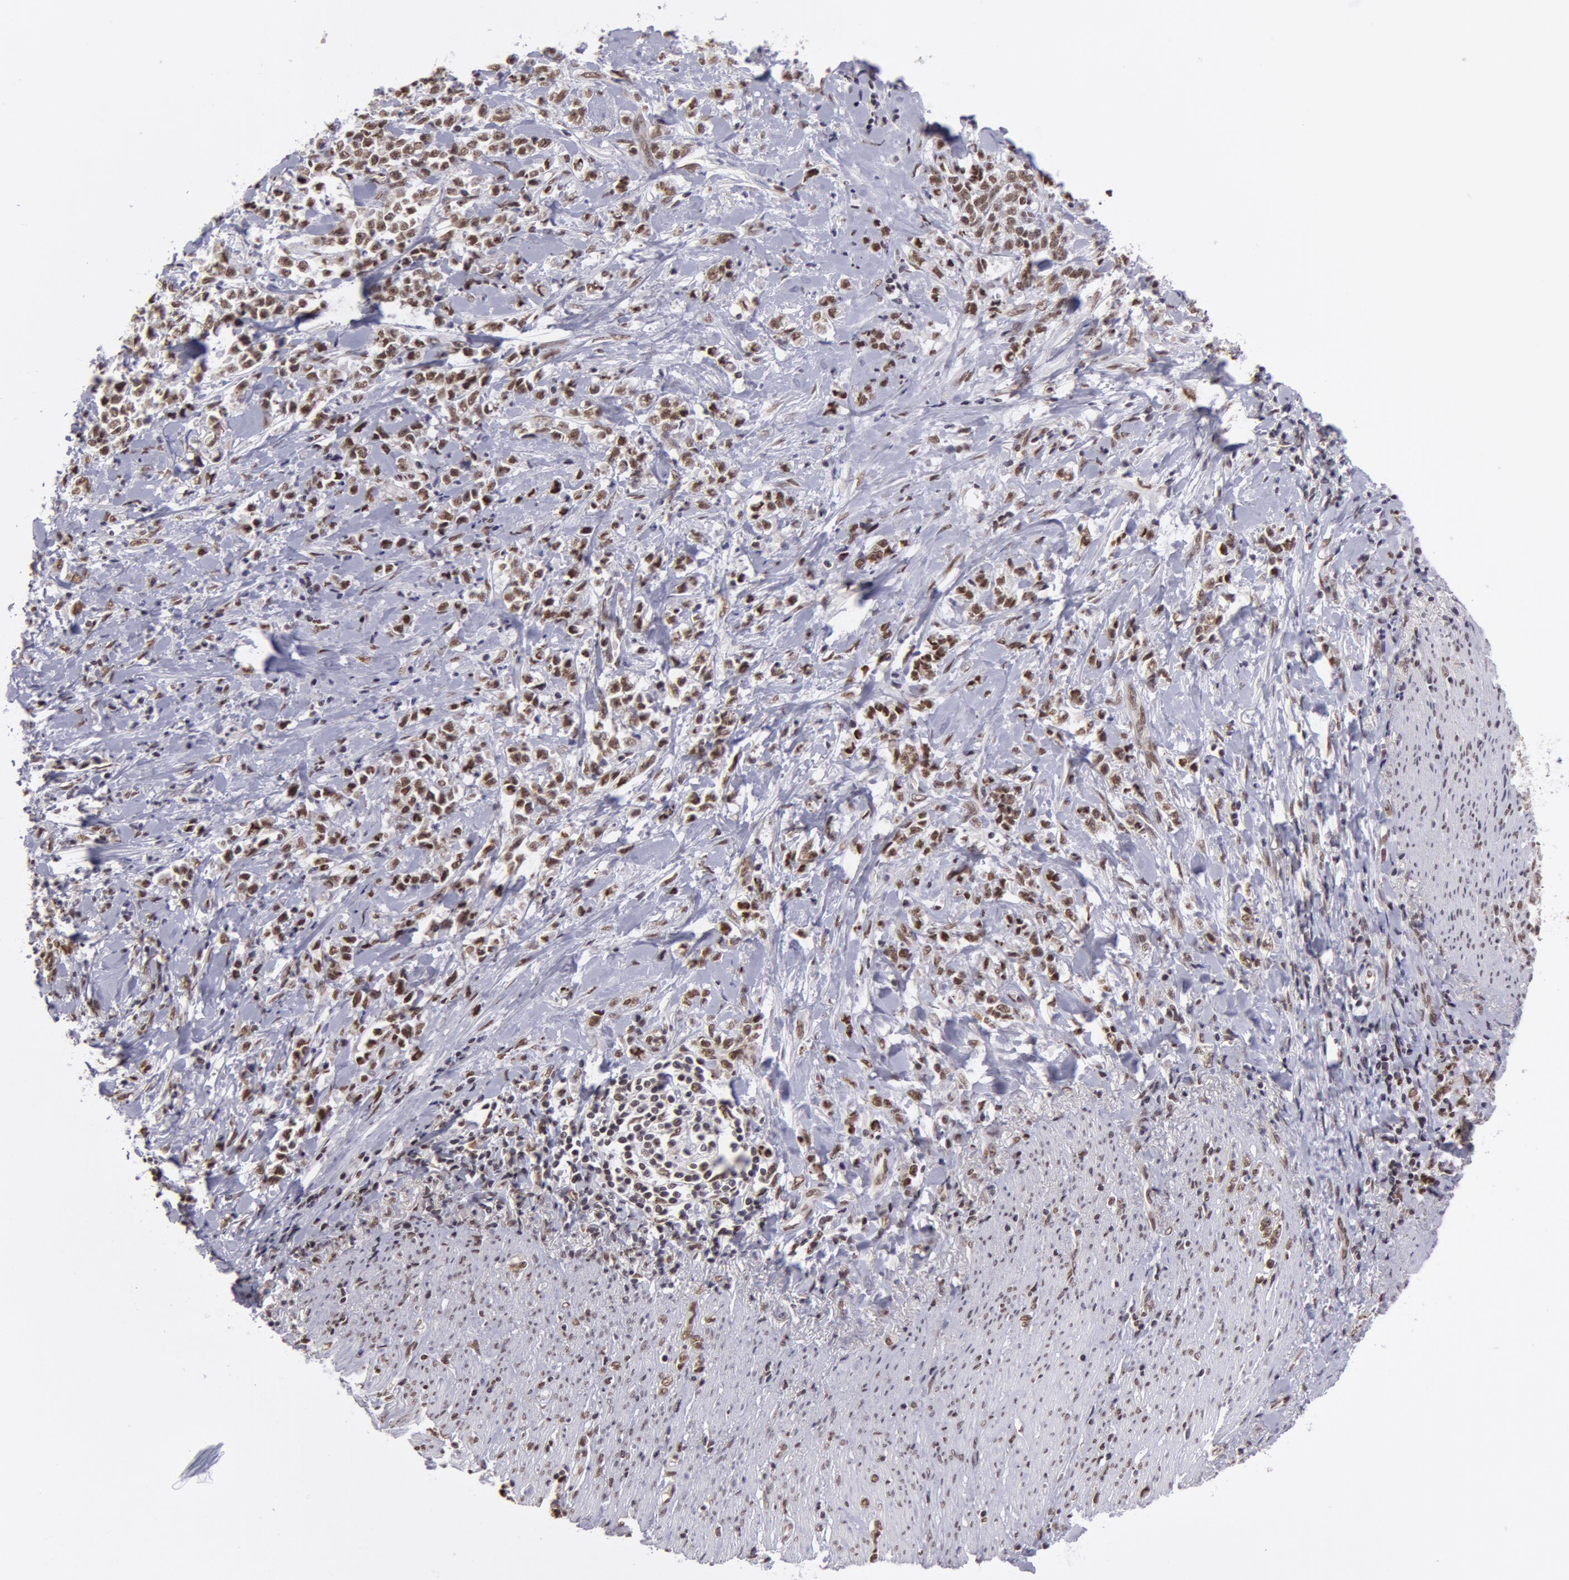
{"staining": {"intensity": "moderate", "quantity": "25%-75%", "location": "nuclear"}, "tissue": "stomach cancer", "cell_type": "Tumor cells", "image_type": "cancer", "snomed": [{"axis": "morphology", "description": "Adenocarcinoma, NOS"}, {"axis": "topography", "description": "Stomach, lower"}], "caption": "Stomach cancer (adenocarcinoma) stained with a brown dye exhibits moderate nuclear positive staining in approximately 25%-75% of tumor cells.", "gene": "VRTN", "patient": {"sex": "male", "age": 88}}